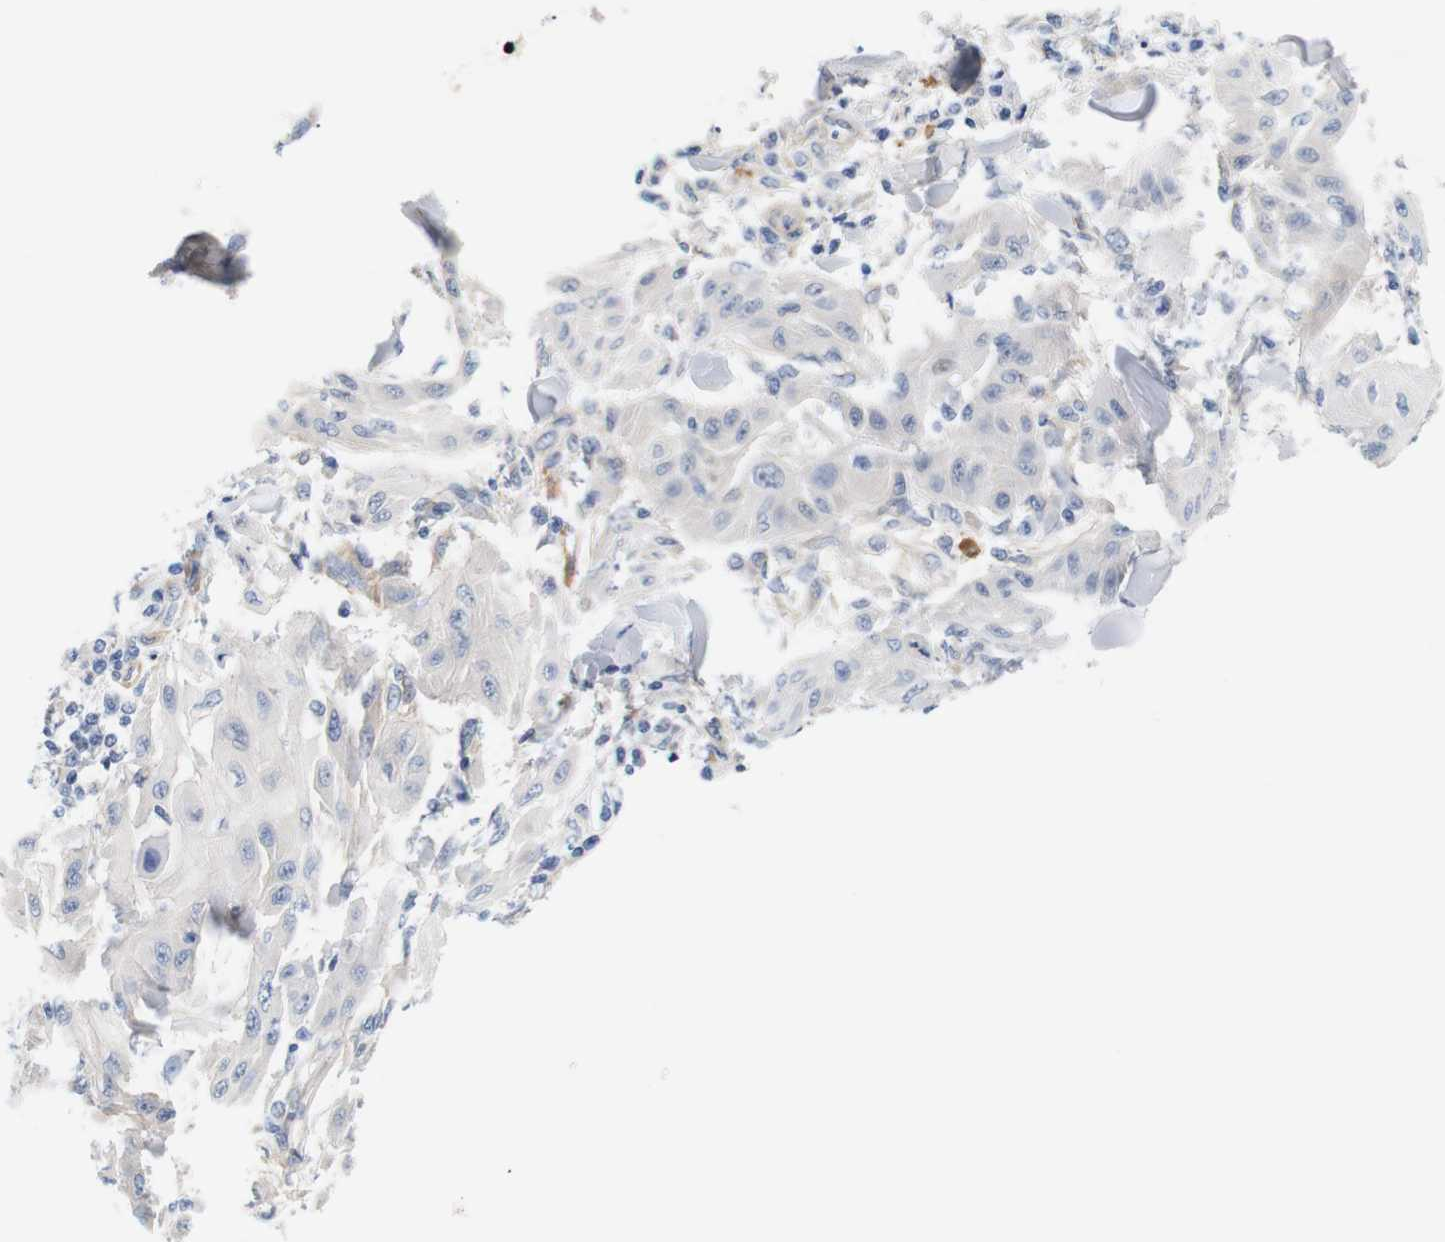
{"staining": {"intensity": "negative", "quantity": "none", "location": "none"}, "tissue": "skin cancer", "cell_type": "Tumor cells", "image_type": "cancer", "snomed": [{"axis": "morphology", "description": "Squamous cell carcinoma, NOS"}, {"axis": "topography", "description": "Skin"}], "caption": "High power microscopy image of an immunohistochemistry image of squamous cell carcinoma (skin), revealing no significant expression in tumor cells.", "gene": "STMN3", "patient": {"sex": "male", "age": 24}}